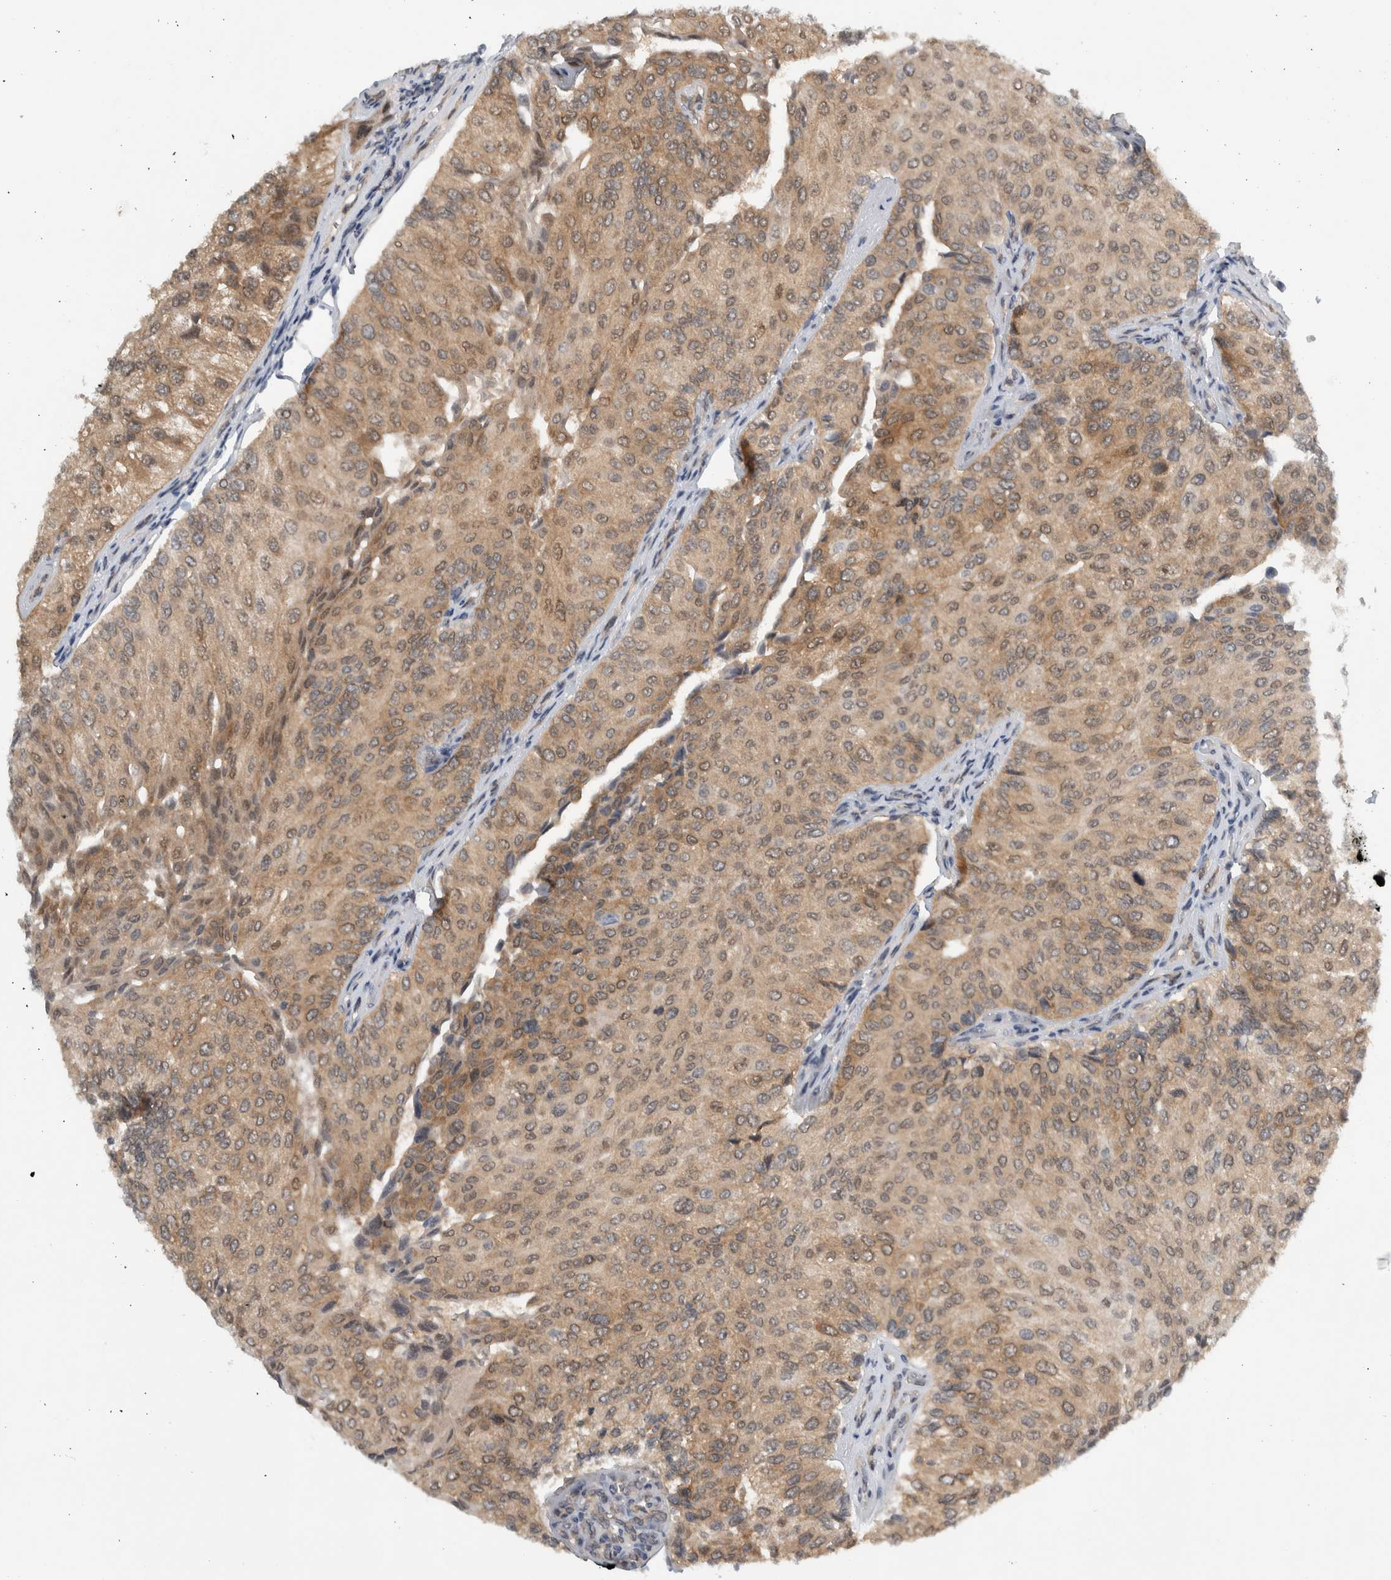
{"staining": {"intensity": "moderate", "quantity": ">75%", "location": "cytoplasmic/membranous"}, "tissue": "urothelial cancer", "cell_type": "Tumor cells", "image_type": "cancer", "snomed": [{"axis": "morphology", "description": "Urothelial carcinoma, High grade"}, {"axis": "topography", "description": "Kidney"}, {"axis": "topography", "description": "Urinary bladder"}], "caption": "Immunohistochemical staining of human urothelial cancer shows medium levels of moderate cytoplasmic/membranous expression in about >75% of tumor cells.", "gene": "CCDC43", "patient": {"sex": "male", "age": 77}}